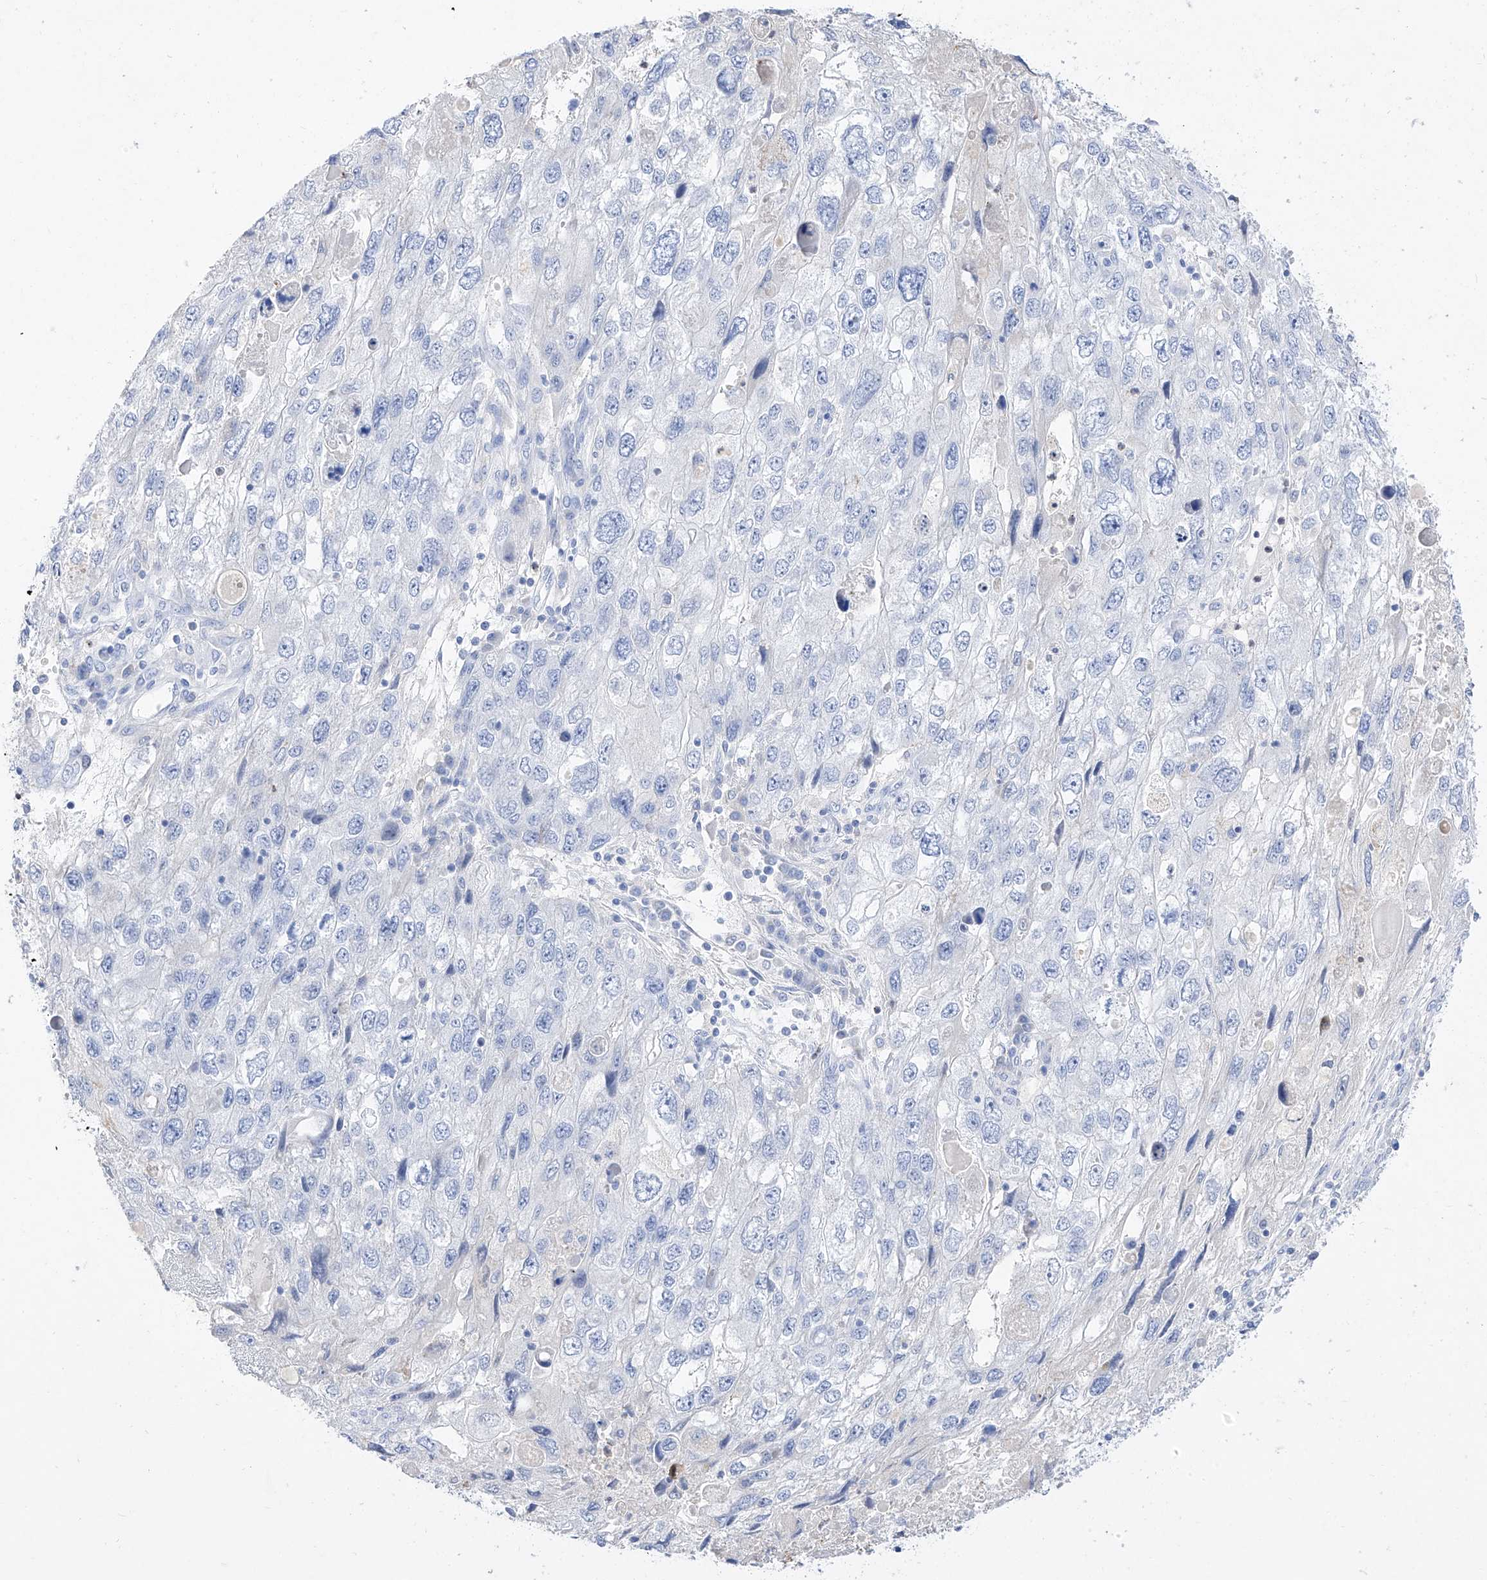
{"staining": {"intensity": "negative", "quantity": "none", "location": "none"}, "tissue": "endometrial cancer", "cell_type": "Tumor cells", "image_type": "cancer", "snomed": [{"axis": "morphology", "description": "Adenocarcinoma, NOS"}, {"axis": "topography", "description": "Endometrium"}], "caption": "DAB (3,3'-diaminobenzidine) immunohistochemical staining of human adenocarcinoma (endometrial) reveals no significant positivity in tumor cells.", "gene": "TM7SF2", "patient": {"sex": "female", "age": 49}}